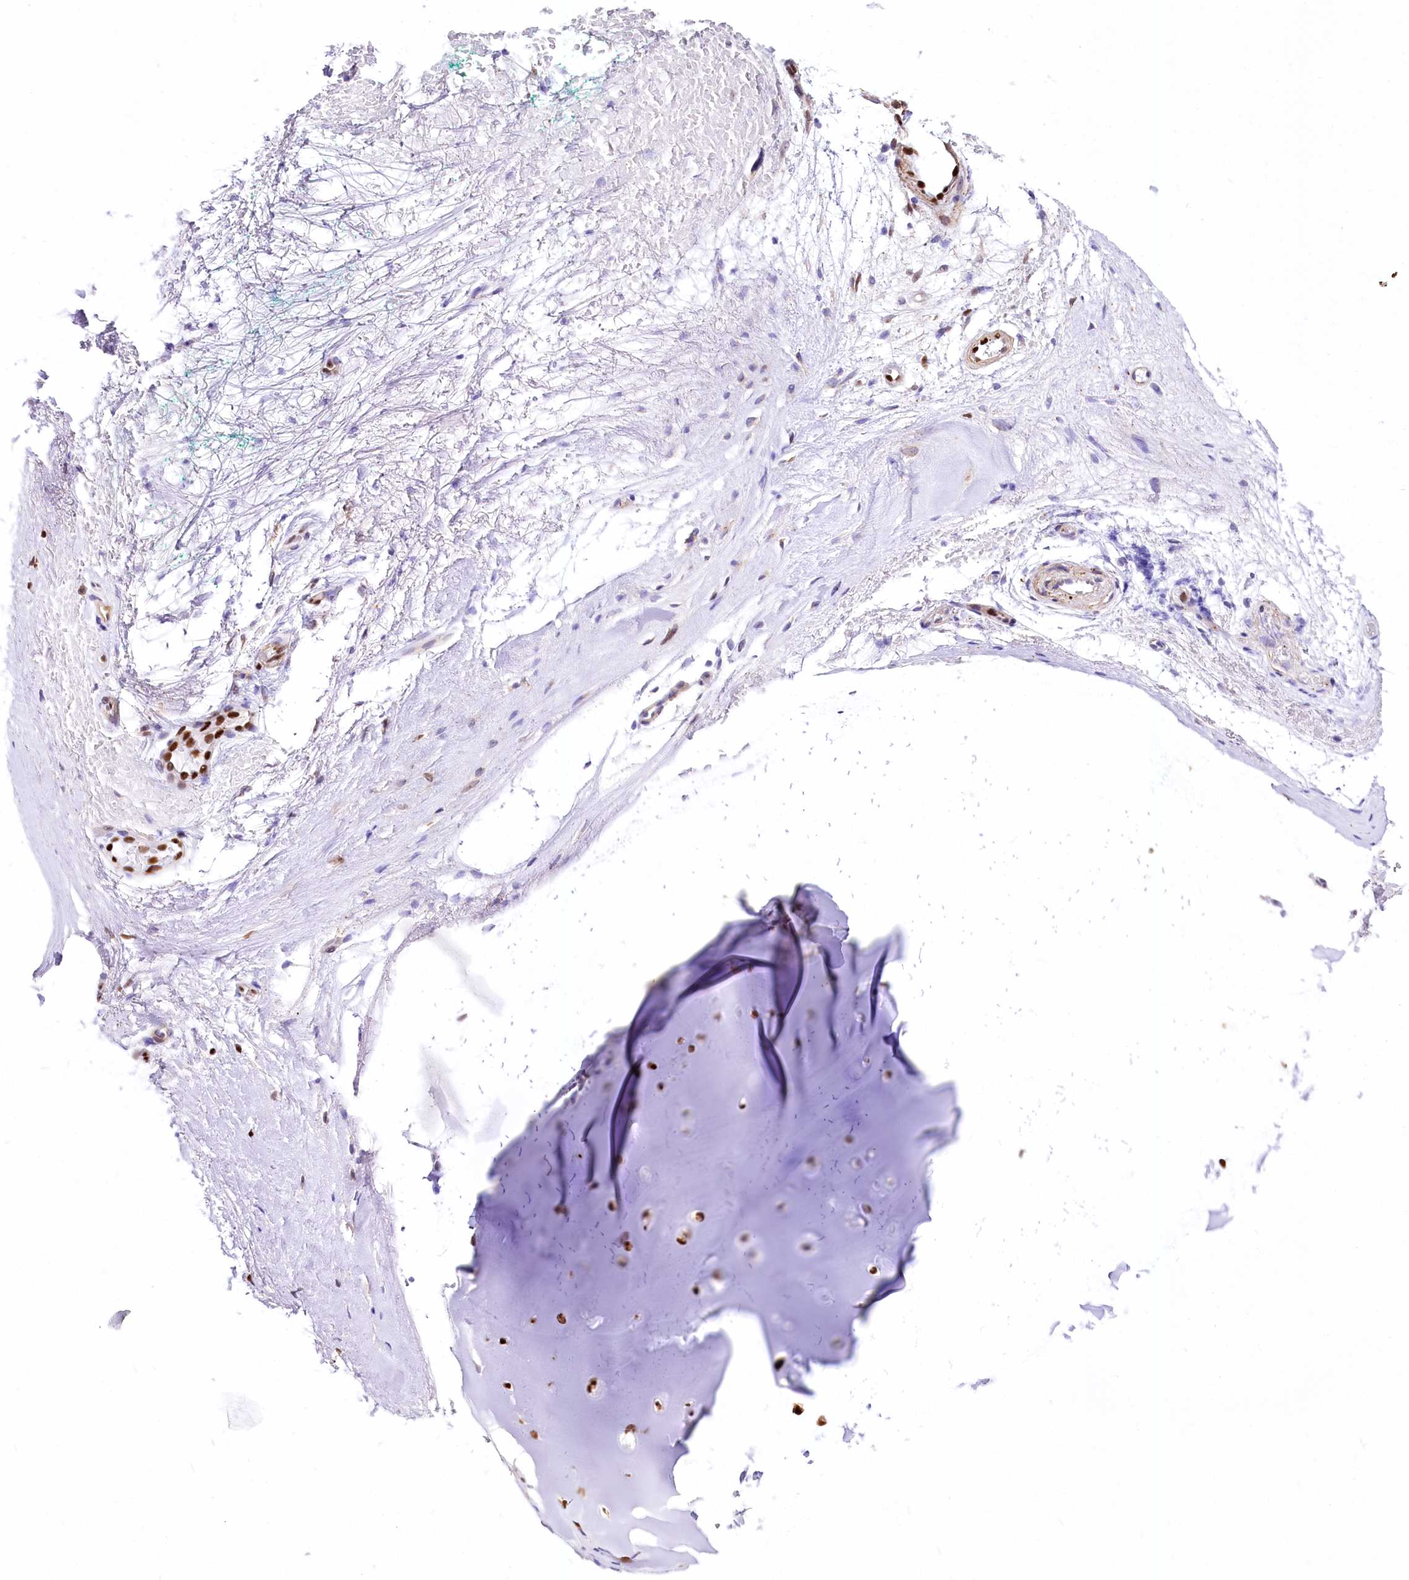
{"staining": {"intensity": "strong", "quantity": ">75%", "location": "nuclear"}, "tissue": "adipose tissue", "cell_type": "Adipocytes", "image_type": "normal", "snomed": [{"axis": "morphology", "description": "Normal tissue, NOS"}, {"axis": "morphology", "description": "Basal cell carcinoma"}, {"axis": "topography", "description": "Cartilage tissue"}, {"axis": "topography", "description": "Nasopharynx"}, {"axis": "topography", "description": "Oral tissue"}], "caption": "High-power microscopy captured an IHC photomicrograph of benign adipose tissue, revealing strong nuclear positivity in about >75% of adipocytes. The protein of interest is shown in brown color, while the nuclei are stained blue.", "gene": "PTMS", "patient": {"sex": "female", "age": 77}}